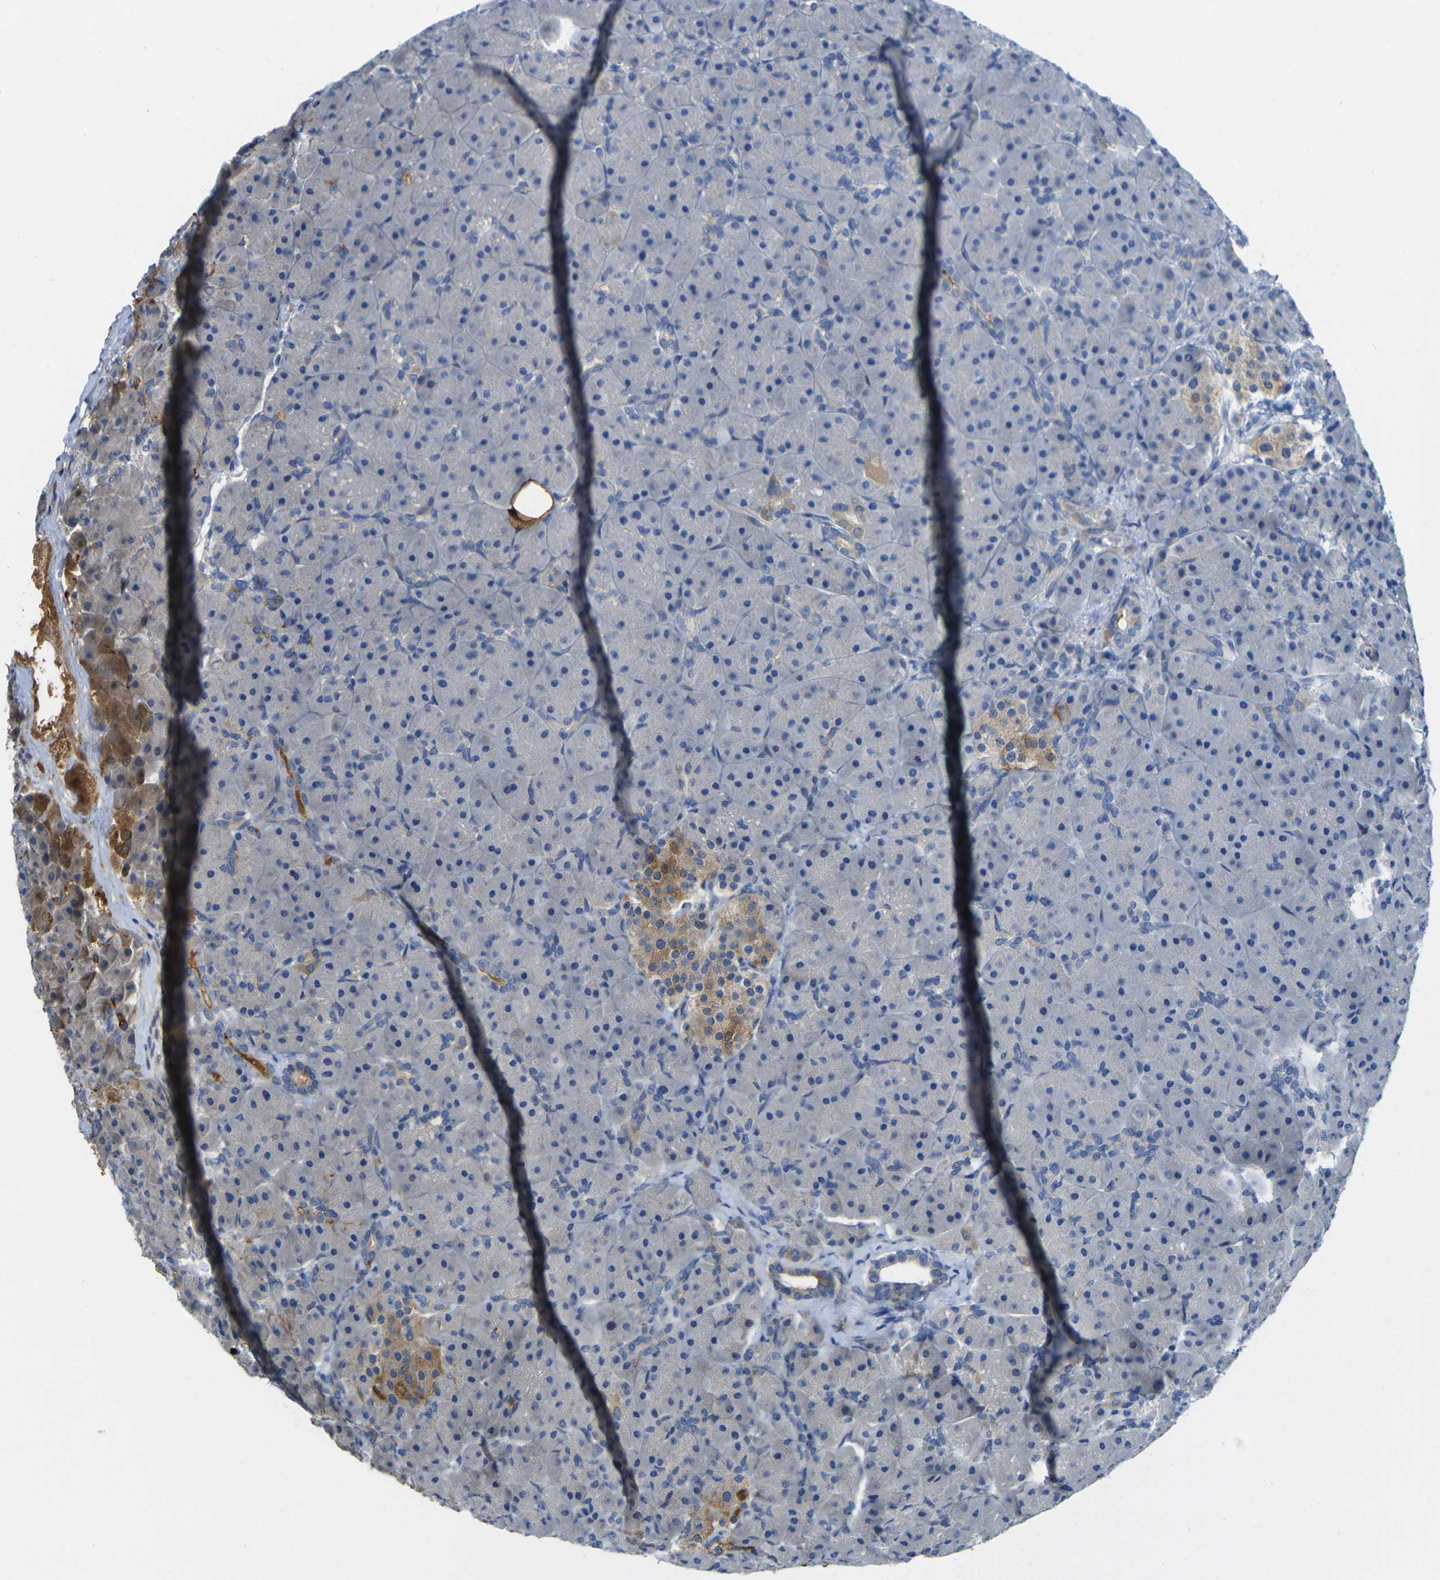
{"staining": {"intensity": "negative", "quantity": "none", "location": "none"}, "tissue": "pancreas", "cell_type": "Exocrine glandular cells", "image_type": "normal", "snomed": [{"axis": "morphology", "description": "Normal tissue, NOS"}, {"axis": "topography", "description": "Pancreas"}], "caption": "A high-resolution image shows immunohistochemistry staining of benign pancreas, which exhibits no significant positivity in exocrine glandular cells.", "gene": "GNA12", "patient": {"sex": "male", "age": 66}}